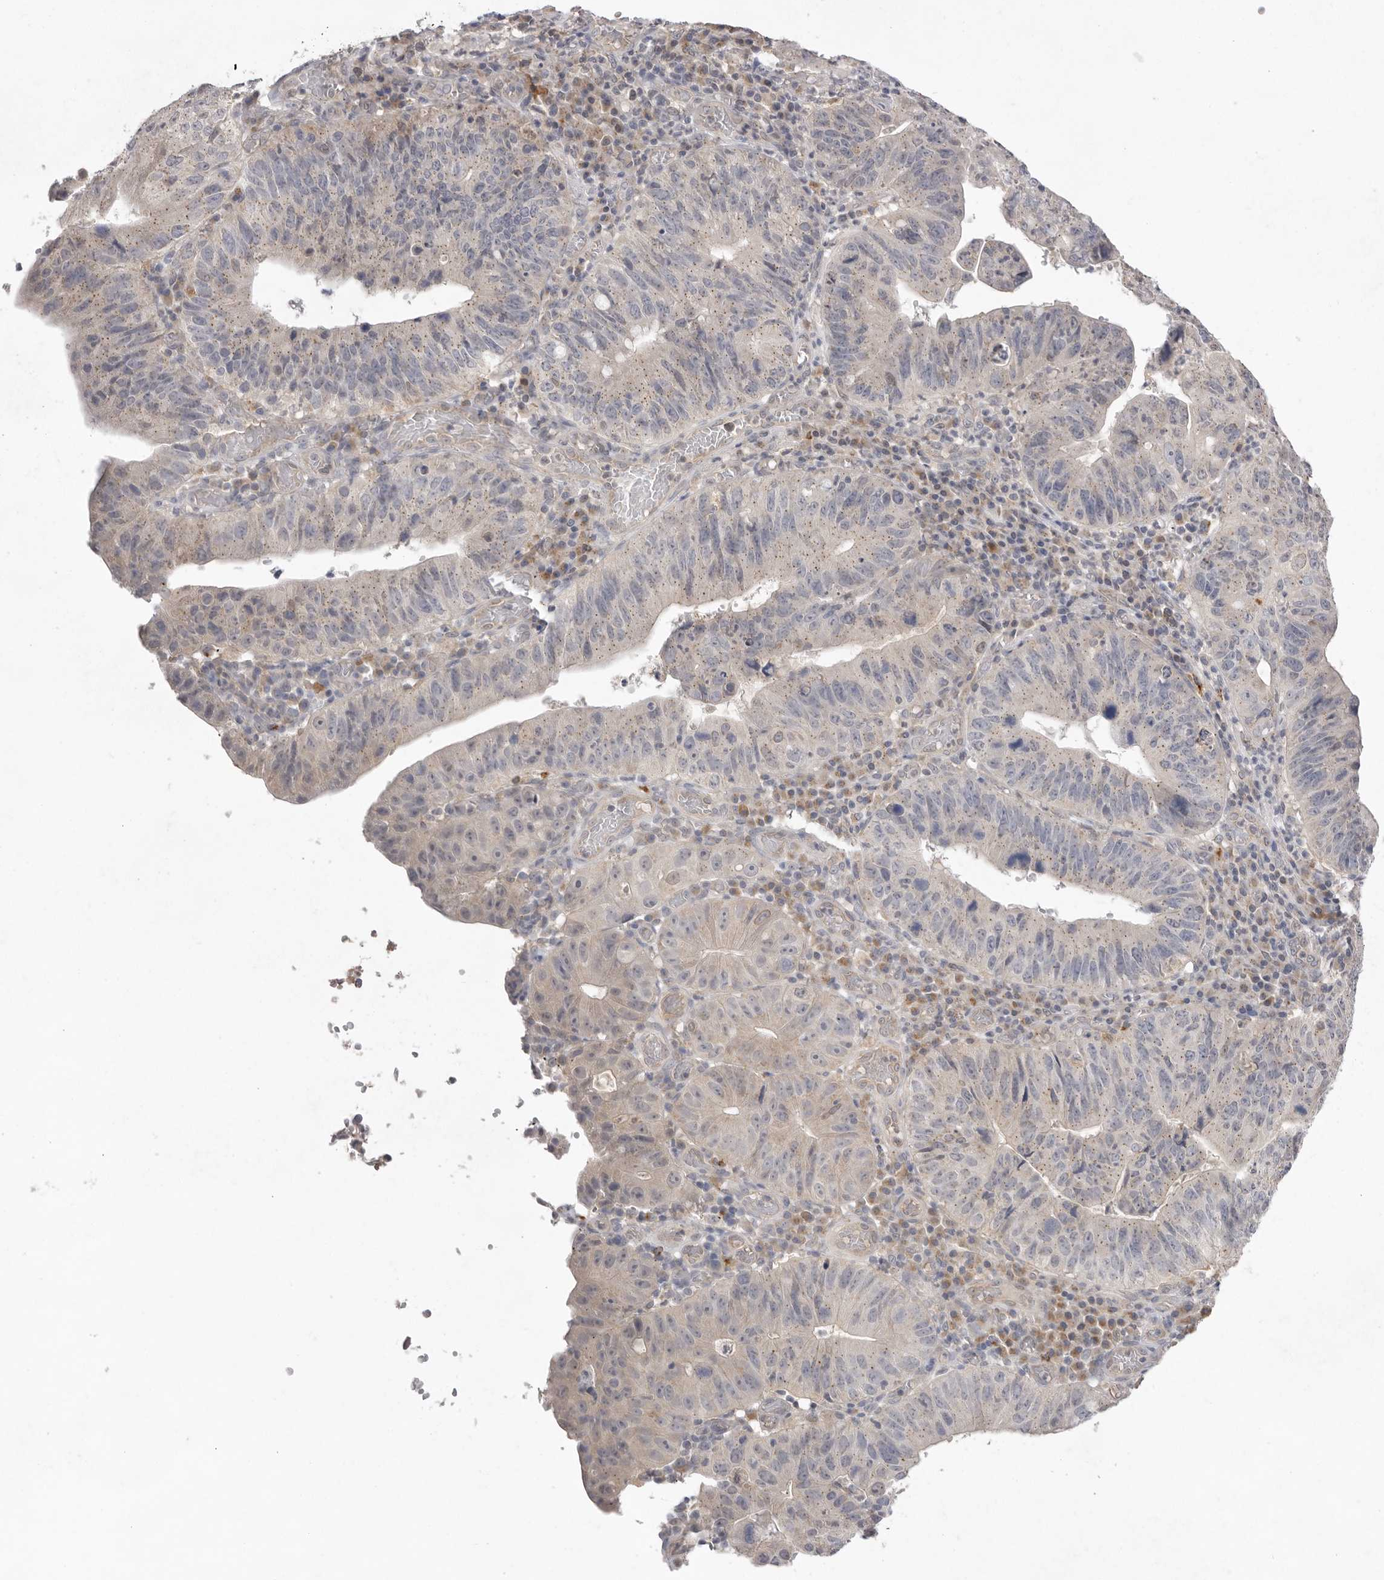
{"staining": {"intensity": "weak", "quantity": "<25%", "location": "cytoplasmic/membranous"}, "tissue": "stomach cancer", "cell_type": "Tumor cells", "image_type": "cancer", "snomed": [{"axis": "morphology", "description": "Adenocarcinoma, NOS"}, {"axis": "topography", "description": "Stomach"}], "caption": "Tumor cells show no significant protein staining in stomach cancer (adenocarcinoma). Nuclei are stained in blue.", "gene": "TLR3", "patient": {"sex": "male", "age": 59}}